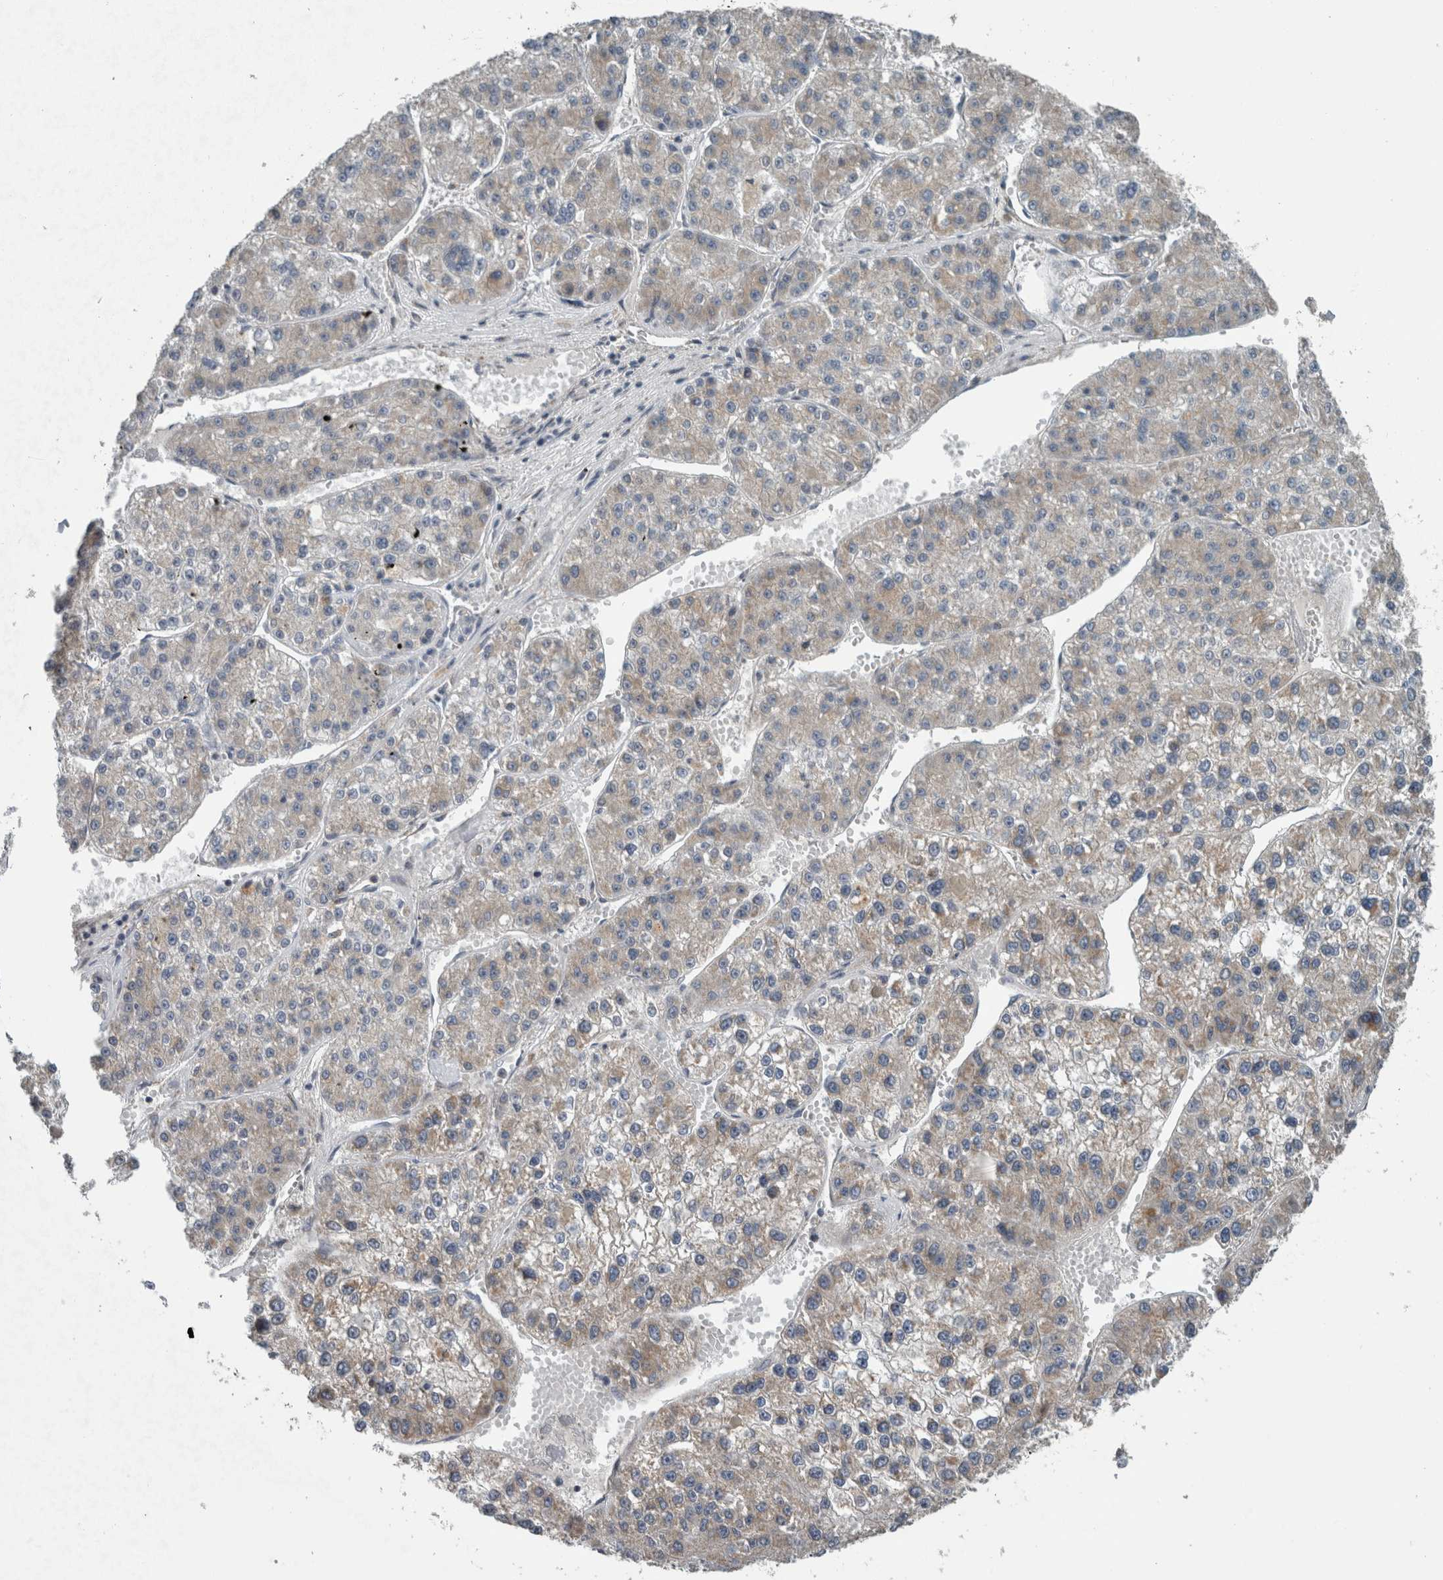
{"staining": {"intensity": "weak", "quantity": "25%-75%", "location": "cytoplasmic/membranous"}, "tissue": "liver cancer", "cell_type": "Tumor cells", "image_type": "cancer", "snomed": [{"axis": "morphology", "description": "Carcinoma, Hepatocellular, NOS"}, {"axis": "topography", "description": "Liver"}], "caption": "This is a photomicrograph of IHC staining of liver hepatocellular carcinoma, which shows weak positivity in the cytoplasmic/membranous of tumor cells.", "gene": "ARMC1", "patient": {"sex": "female", "age": 73}}